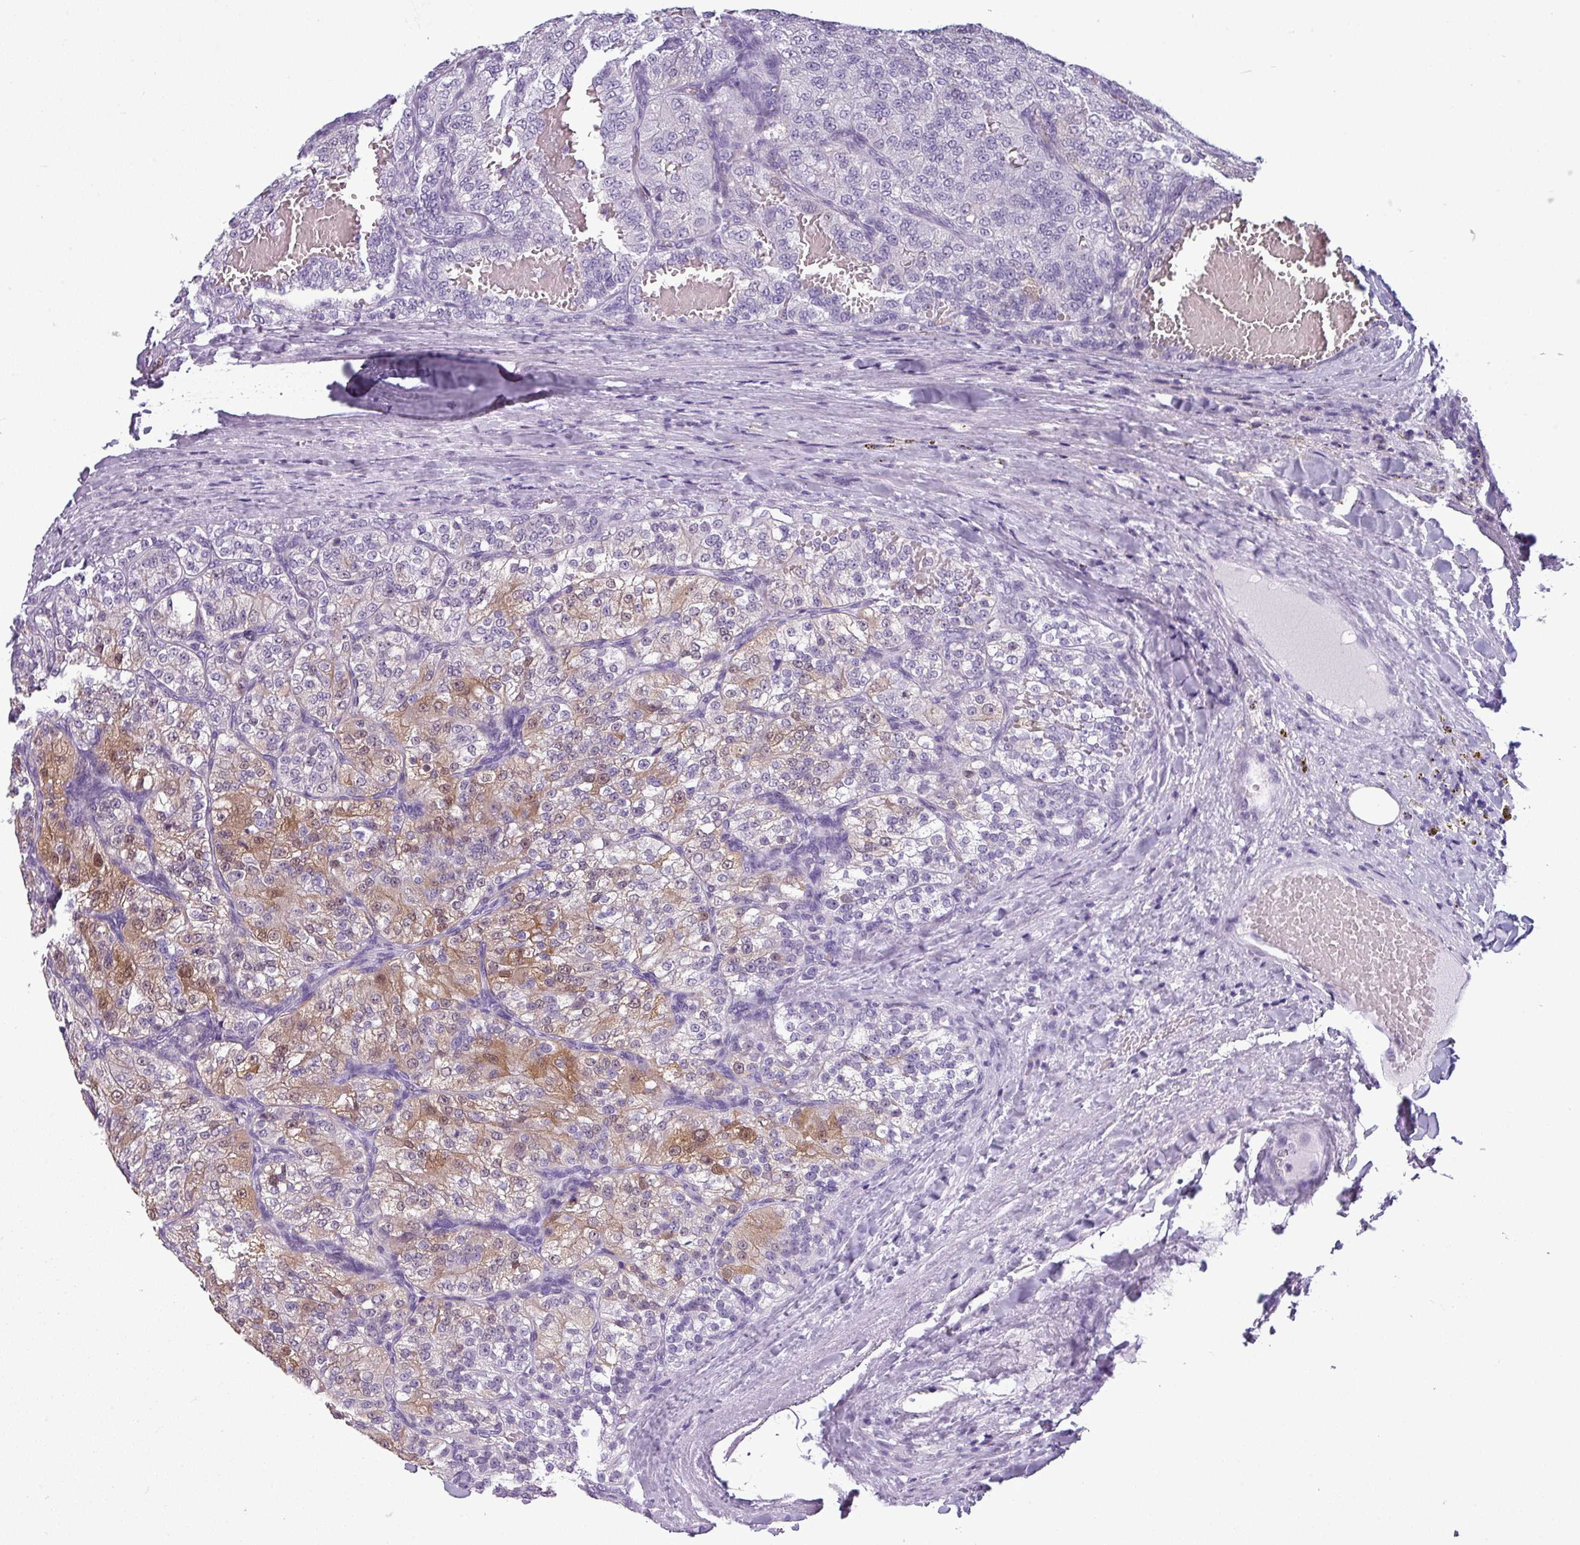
{"staining": {"intensity": "moderate", "quantity": "25%-75%", "location": "cytoplasmic/membranous,nuclear"}, "tissue": "renal cancer", "cell_type": "Tumor cells", "image_type": "cancer", "snomed": [{"axis": "morphology", "description": "Adenocarcinoma, NOS"}, {"axis": "topography", "description": "Kidney"}], "caption": "Brown immunohistochemical staining in renal adenocarcinoma exhibits moderate cytoplasmic/membranous and nuclear staining in approximately 25%-75% of tumor cells.", "gene": "SRGAP1", "patient": {"sex": "female", "age": 63}}